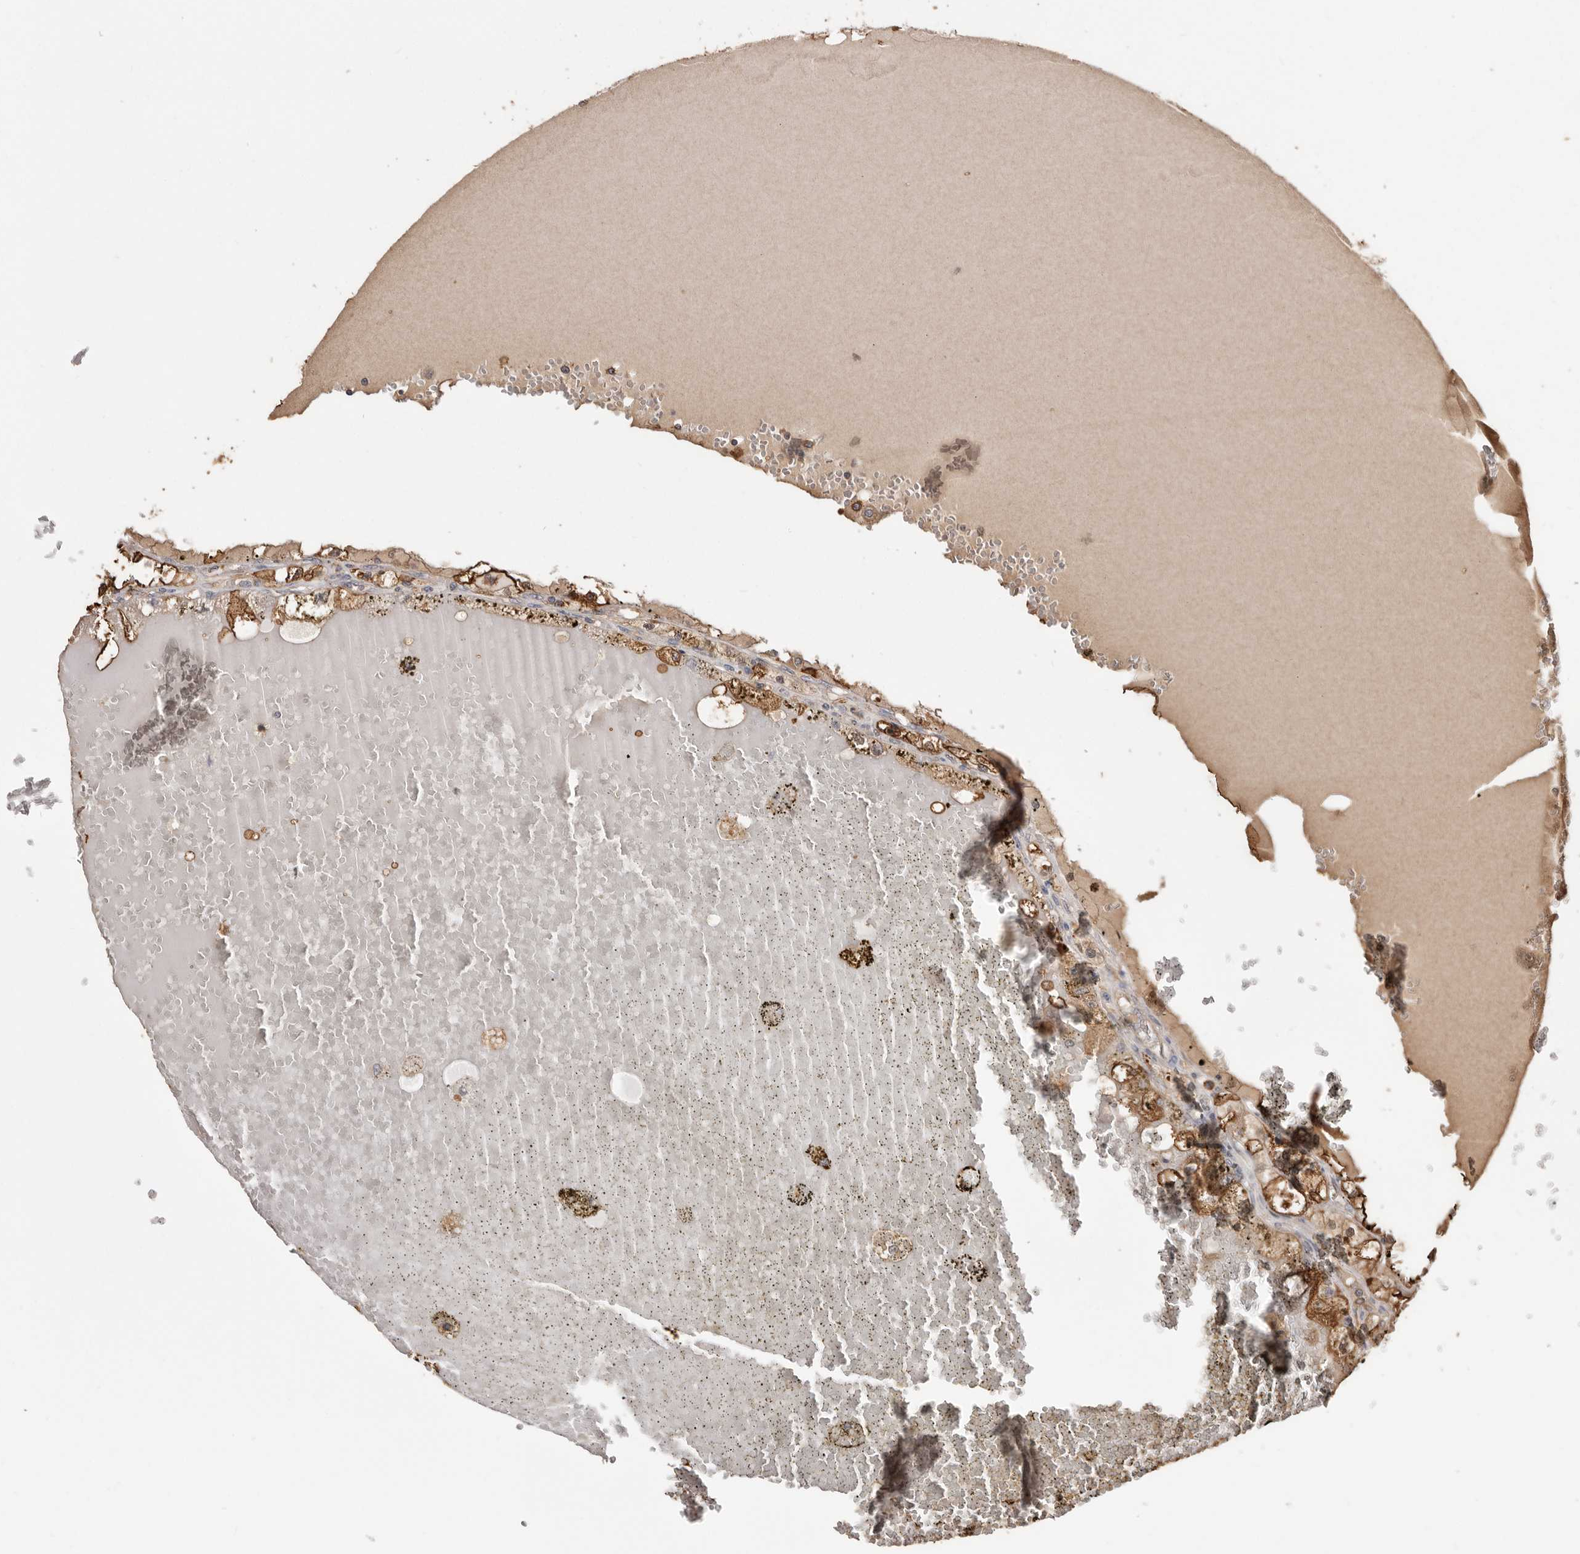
{"staining": {"intensity": "moderate", "quantity": ">75%", "location": "cytoplasmic/membranous"}, "tissue": "renal cancer", "cell_type": "Tumor cells", "image_type": "cancer", "snomed": [{"axis": "morphology", "description": "Adenocarcinoma, NOS"}, {"axis": "topography", "description": "Kidney"}], "caption": "This is an image of IHC staining of adenocarcinoma (renal), which shows moderate positivity in the cytoplasmic/membranous of tumor cells.", "gene": "PKM", "patient": {"sex": "male", "age": 56}}